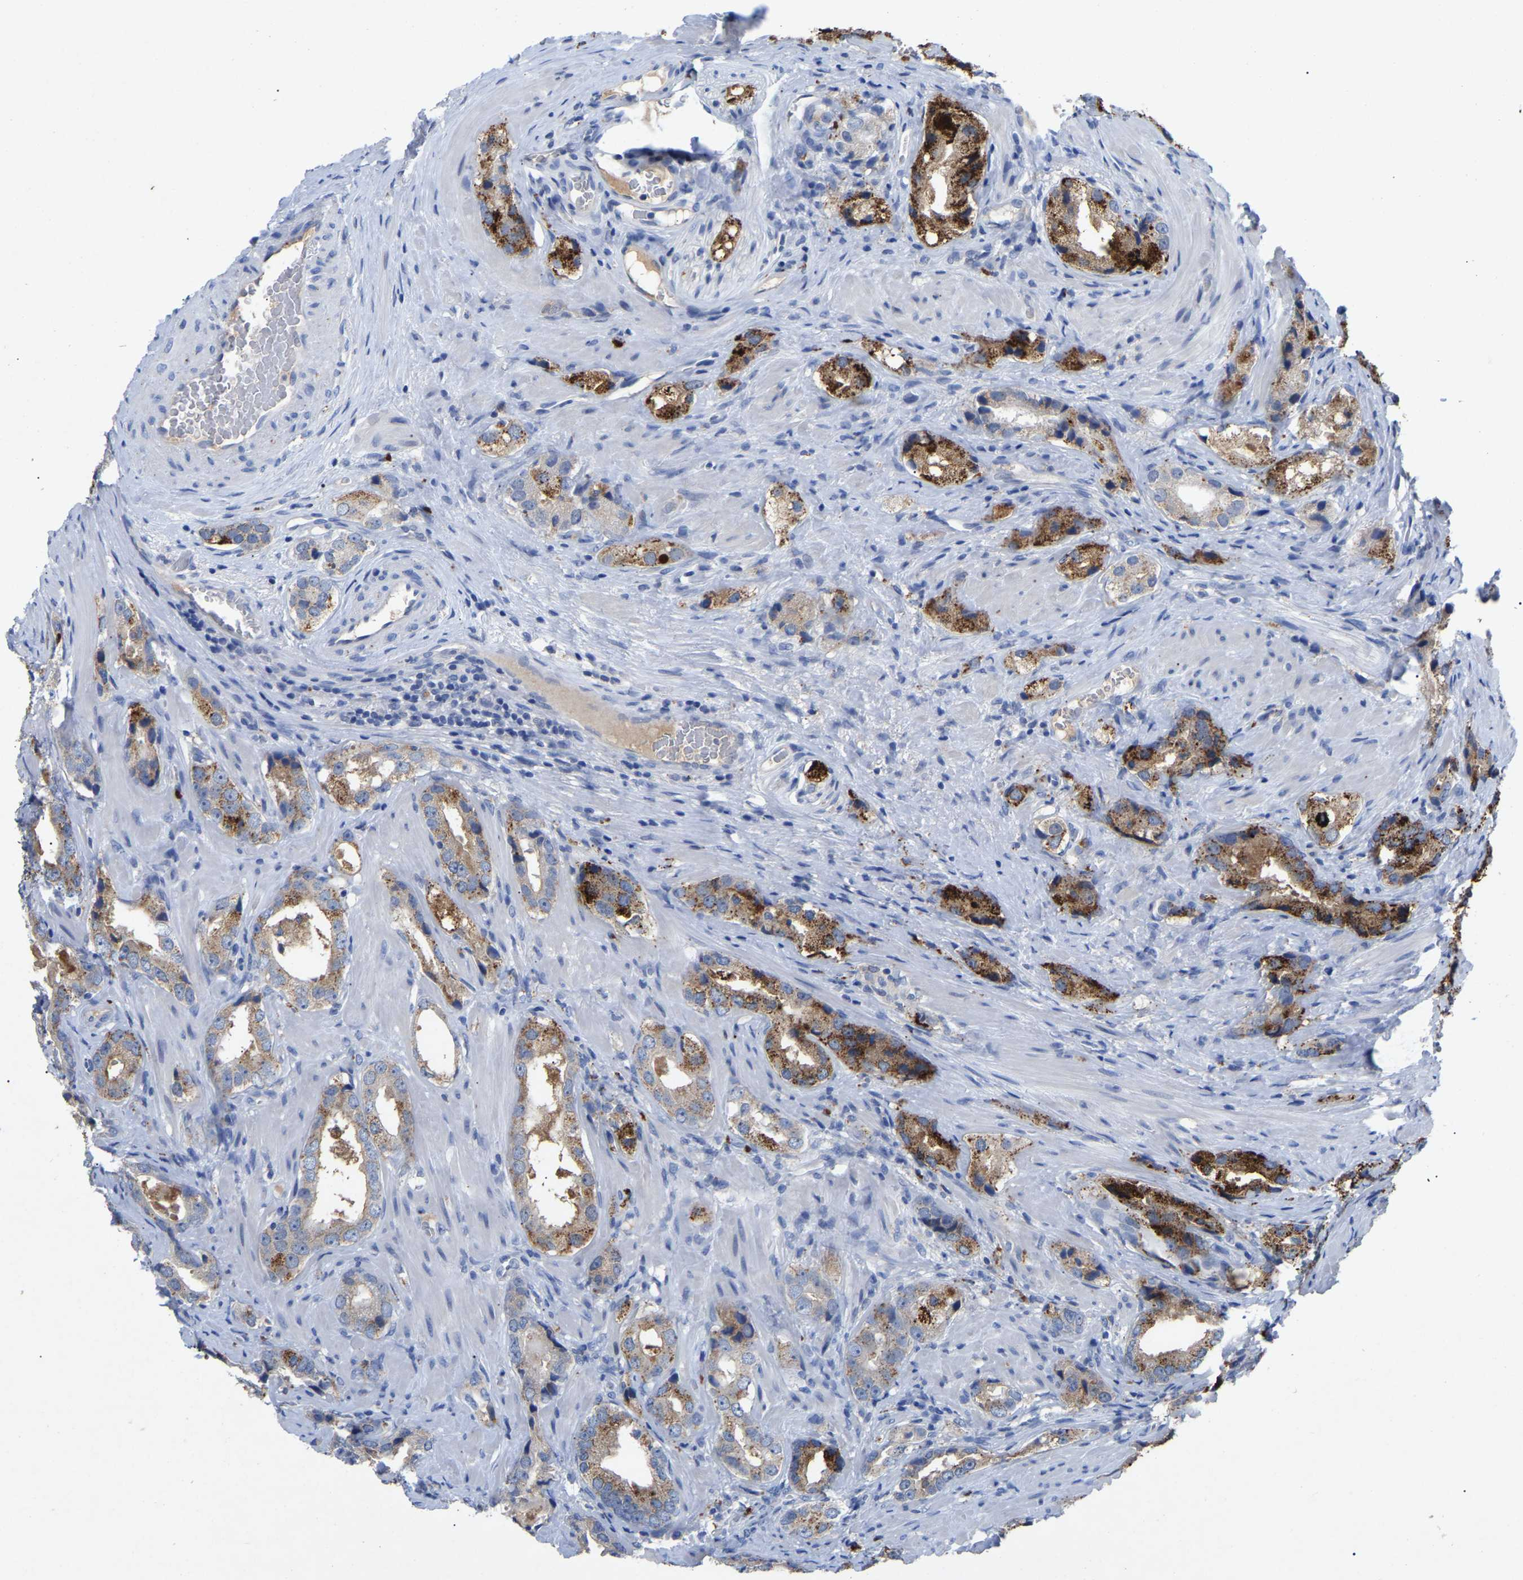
{"staining": {"intensity": "strong", "quantity": "25%-75%", "location": "cytoplasmic/membranous"}, "tissue": "prostate cancer", "cell_type": "Tumor cells", "image_type": "cancer", "snomed": [{"axis": "morphology", "description": "Adenocarcinoma, High grade"}, {"axis": "topography", "description": "Prostate"}], "caption": "Strong cytoplasmic/membranous staining for a protein is appreciated in about 25%-75% of tumor cells of prostate adenocarcinoma (high-grade) using immunohistochemistry (IHC).", "gene": "SMPD2", "patient": {"sex": "male", "age": 63}}